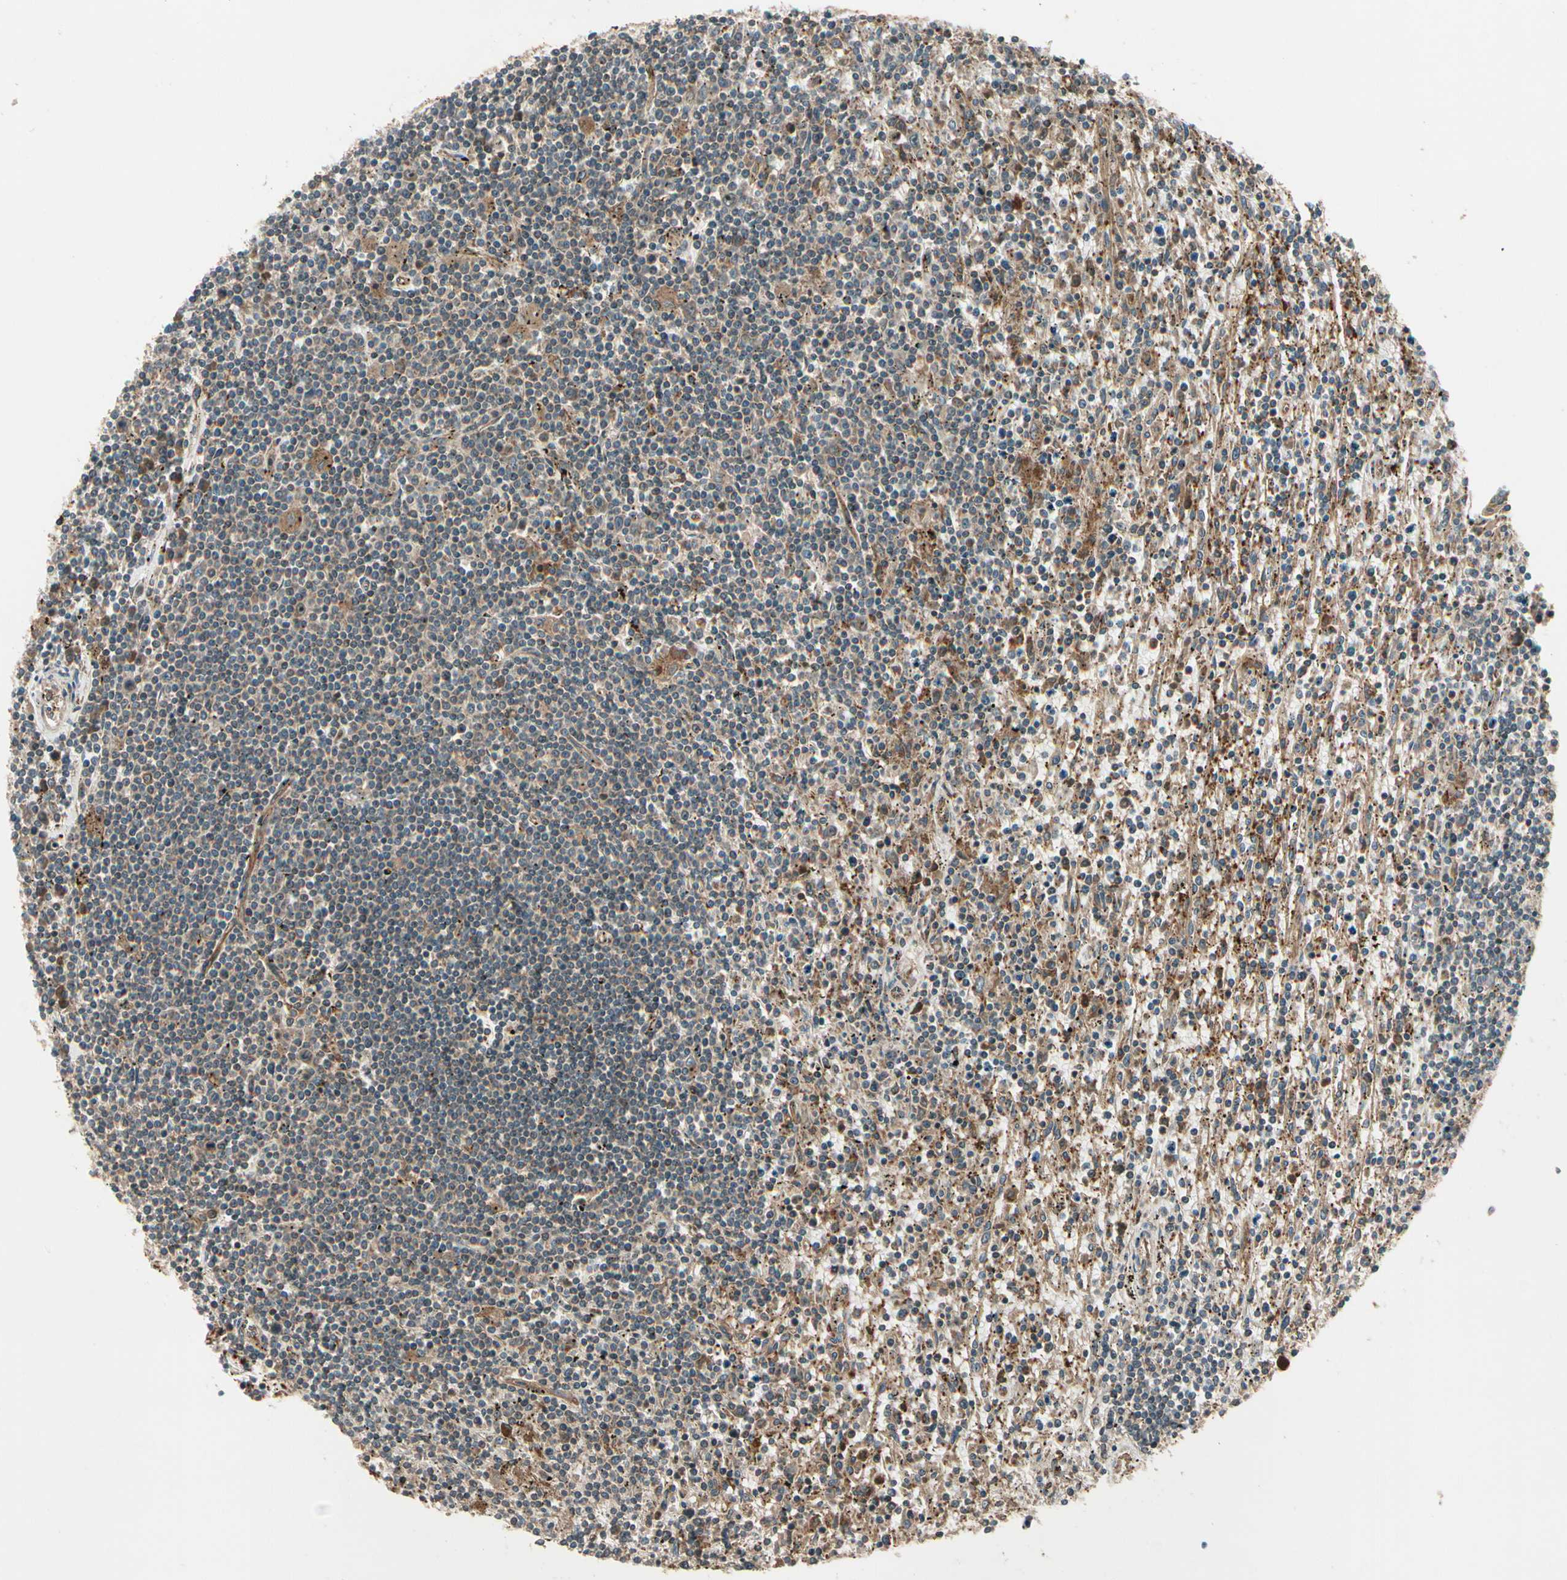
{"staining": {"intensity": "weak", "quantity": "25%-75%", "location": "cytoplasmic/membranous"}, "tissue": "lymphoma", "cell_type": "Tumor cells", "image_type": "cancer", "snomed": [{"axis": "morphology", "description": "Malignant lymphoma, non-Hodgkin's type, Low grade"}, {"axis": "topography", "description": "Spleen"}], "caption": "A brown stain shows weak cytoplasmic/membranous staining of a protein in lymphoma tumor cells.", "gene": "FKBP15", "patient": {"sex": "male", "age": 76}}